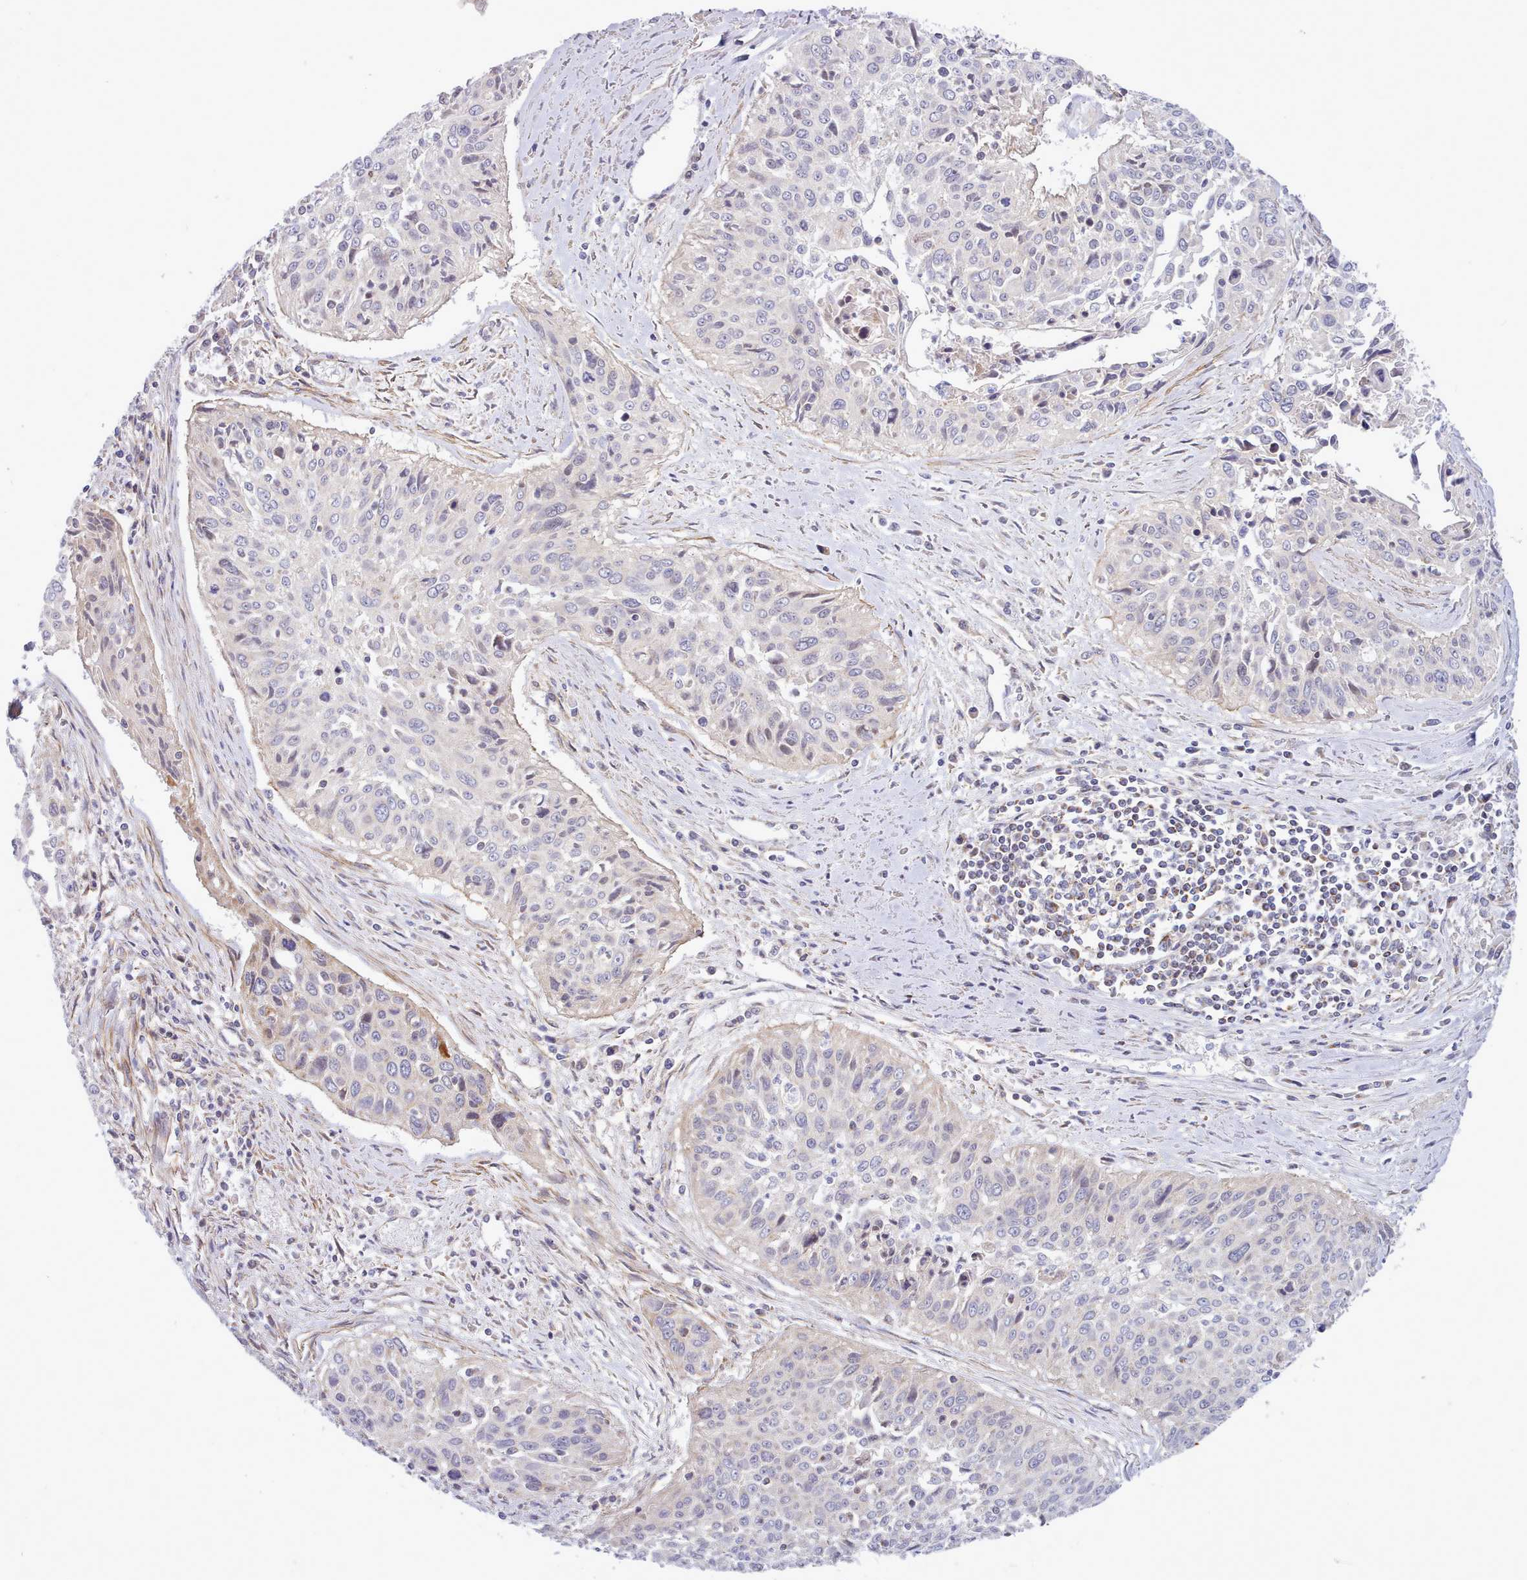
{"staining": {"intensity": "negative", "quantity": "none", "location": "none"}, "tissue": "cervical cancer", "cell_type": "Tumor cells", "image_type": "cancer", "snomed": [{"axis": "morphology", "description": "Squamous cell carcinoma, NOS"}, {"axis": "topography", "description": "Cervix"}], "caption": "High magnification brightfield microscopy of cervical squamous cell carcinoma stained with DAB (brown) and counterstained with hematoxylin (blue): tumor cells show no significant positivity.", "gene": "MRPL21", "patient": {"sex": "female", "age": 55}}